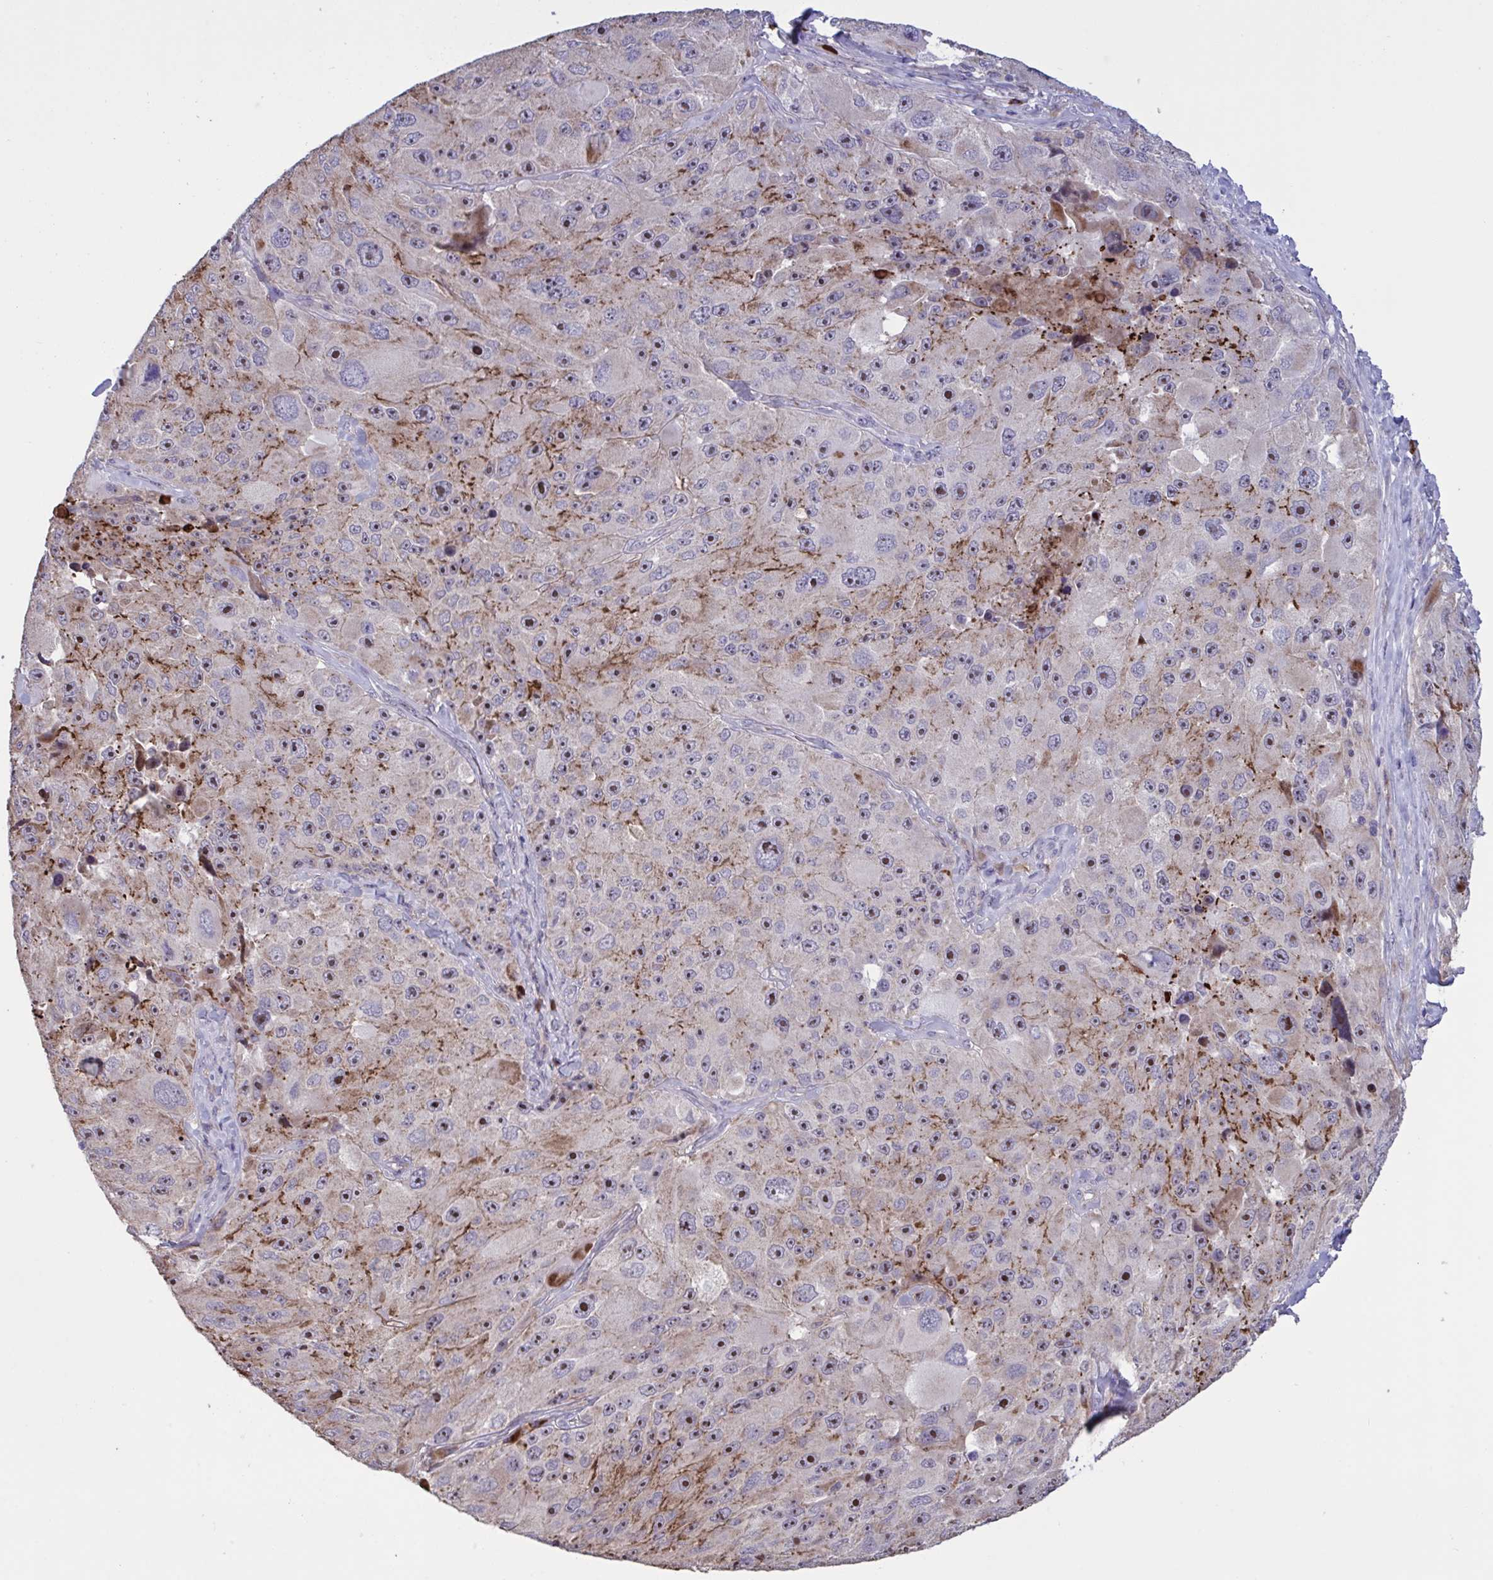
{"staining": {"intensity": "moderate", "quantity": ">75%", "location": "nuclear"}, "tissue": "melanoma", "cell_type": "Tumor cells", "image_type": "cancer", "snomed": [{"axis": "morphology", "description": "Malignant melanoma, Metastatic site"}, {"axis": "topography", "description": "Lymph node"}], "caption": "This image reveals IHC staining of melanoma, with medium moderate nuclear expression in approximately >75% of tumor cells.", "gene": "CD101", "patient": {"sex": "male", "age": 62}}